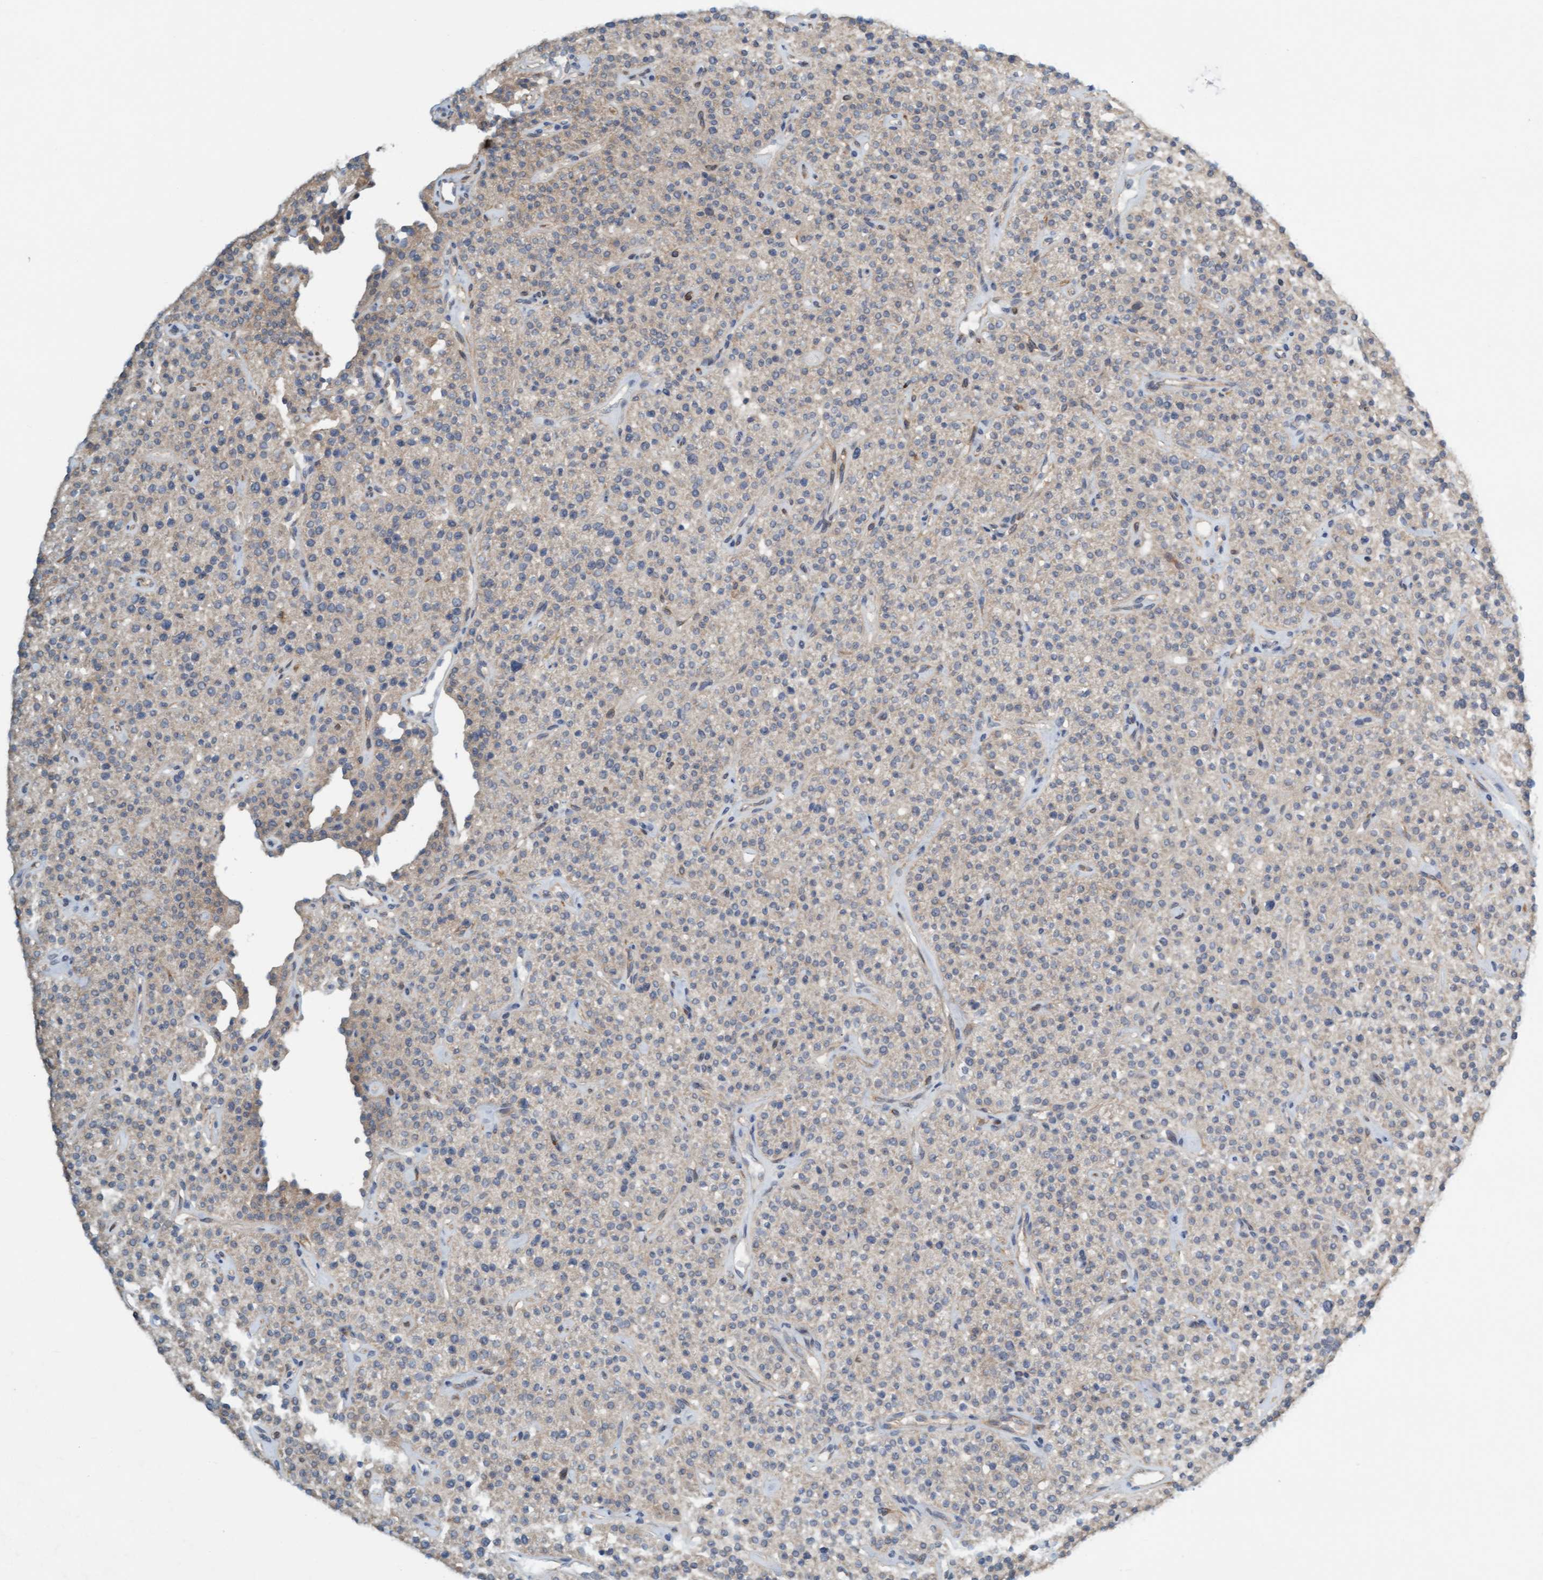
{"staining": {"intensity": "weak", "quantity": "<25%", "location": "cytoplasmic/membranous"}, "tissue": "parathyroid gland", "cell_type": "Glandular cells", "image_type": "normal", "snomed": [{"axis": "morphology", "description": "Normal tissue, NOS"}, {"axis": "topography", "description": "Parathyroid gland"}], "caption": "Human parathyroid gland stained for a protein using IHC displays no staining in glandular cells.", "gene": "PRKD2", "patient": {"sex": "male", "age": 46}}